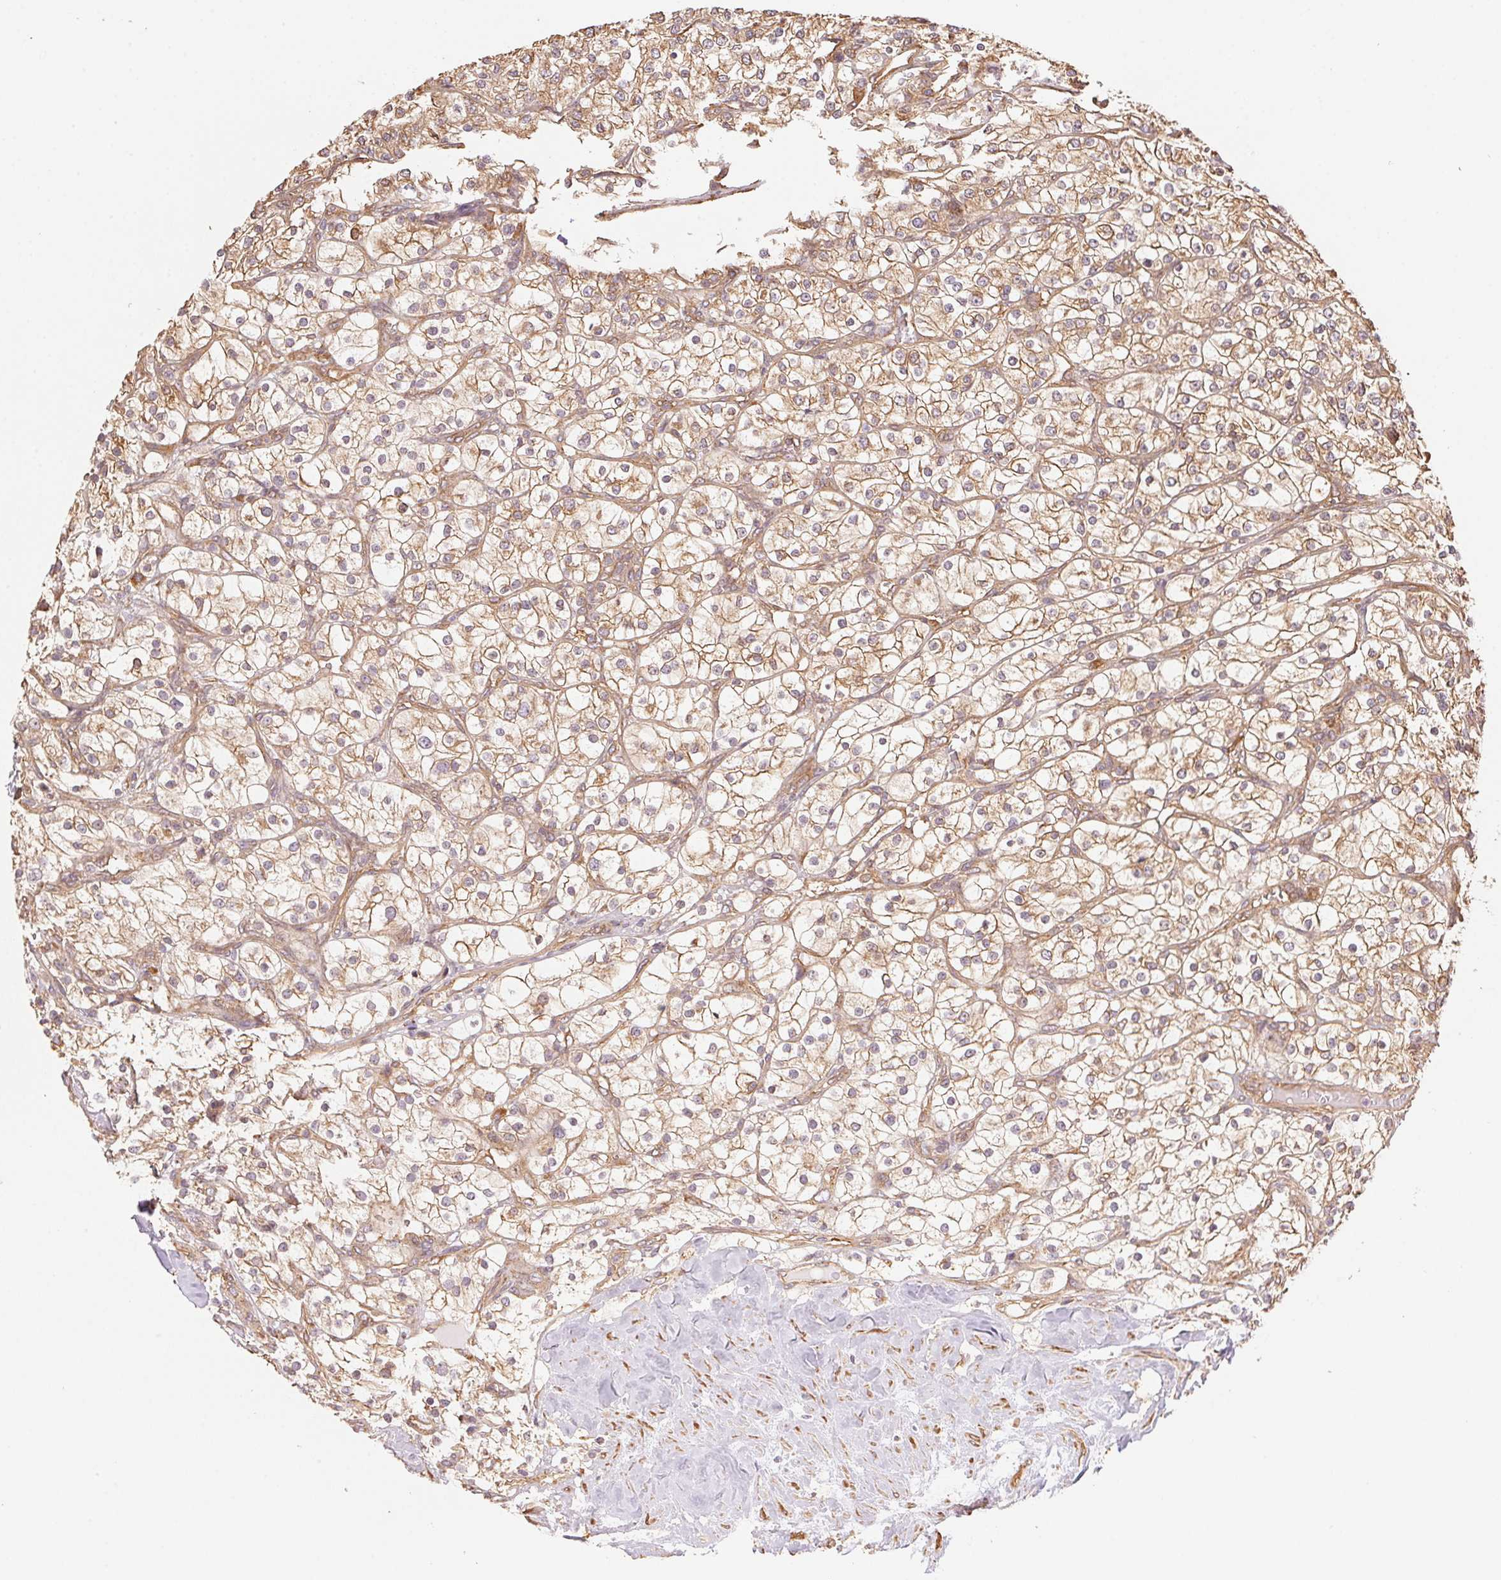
{"staining": {"intensity": "weak", "quantity": ">75%", "location": "cytoplasmic/membranous"}, "tissue": "renal cancer", "cell_type": "Tumor cells", "image_type": "cancer", "snomed": [{"axis": "morphology", "description": "Adenocarcinoma, NOS"}, {"axis": "topography", "description": "Kidney"}], "caption": "The image demonstrates immunohistochemical staining of renal adenocarcinoma. There is weak cytoplasmic/membranous positivity is appreciated in approximately >75% of tumor cells. The staining was performed using DAB to visualize the protein expression in brown, while the nuclei were stained in blue with hematoxylin (Magnification: 20x).", "gene": "C6orf163", "patient": {"sex": "male", "age": 80}}